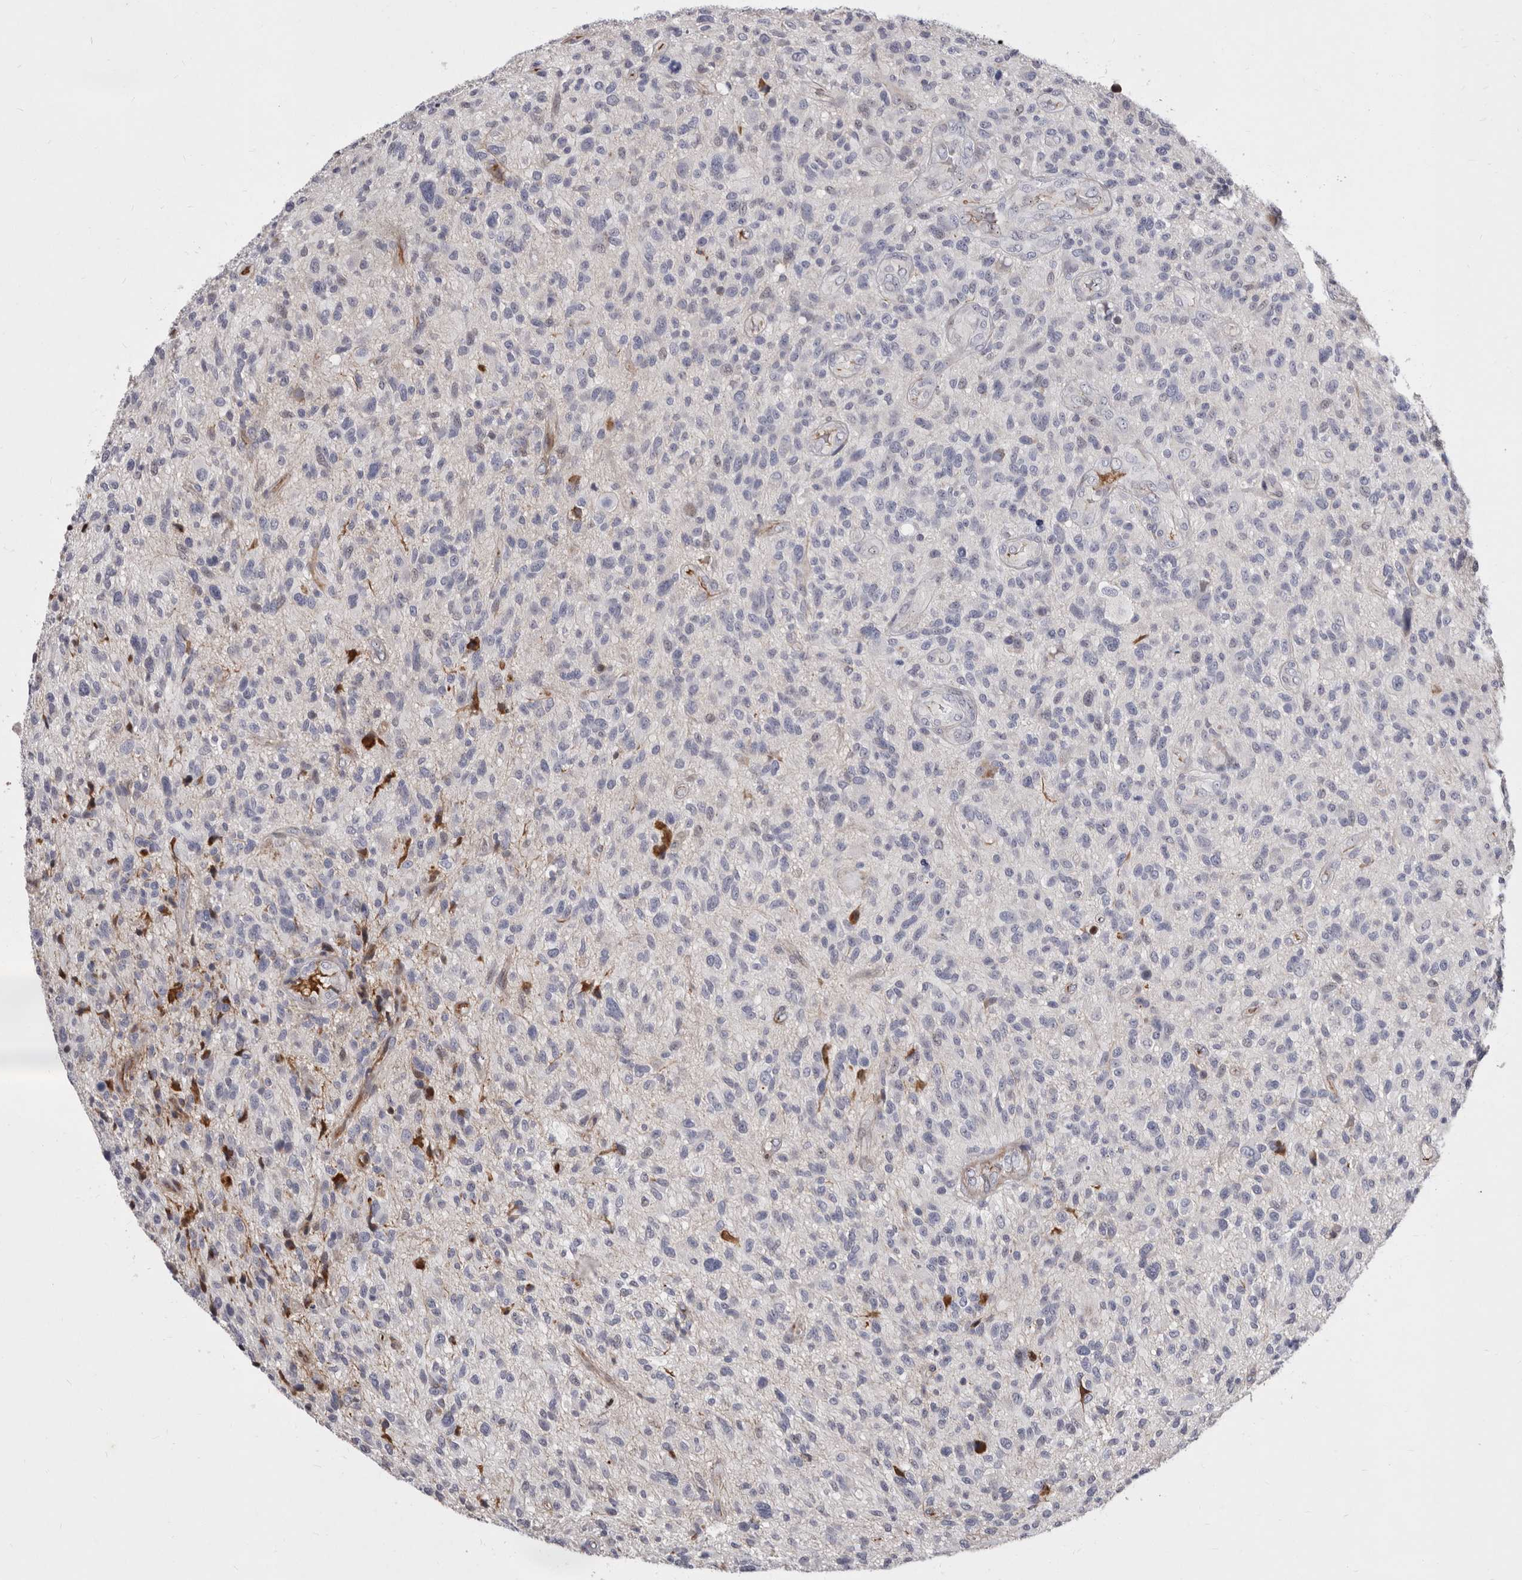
{"staining": {"intensity": "negative", "quantity": "none", "location": "none"}, "tissue": "glioma", "cell_type": "Tumor cells", "image_type": "cancer", "snomed": [{"axis": "morphology", "description": "Glioma, malignant, High grade"}, {"axis": "topography", "description": "Brain"}], "caption": "Immunohistochemical staining of human glioma demonstrates no significant expression in tumor cells.", "gene": "NUBPL", "patient": {"sex": "male", "age": 47}}